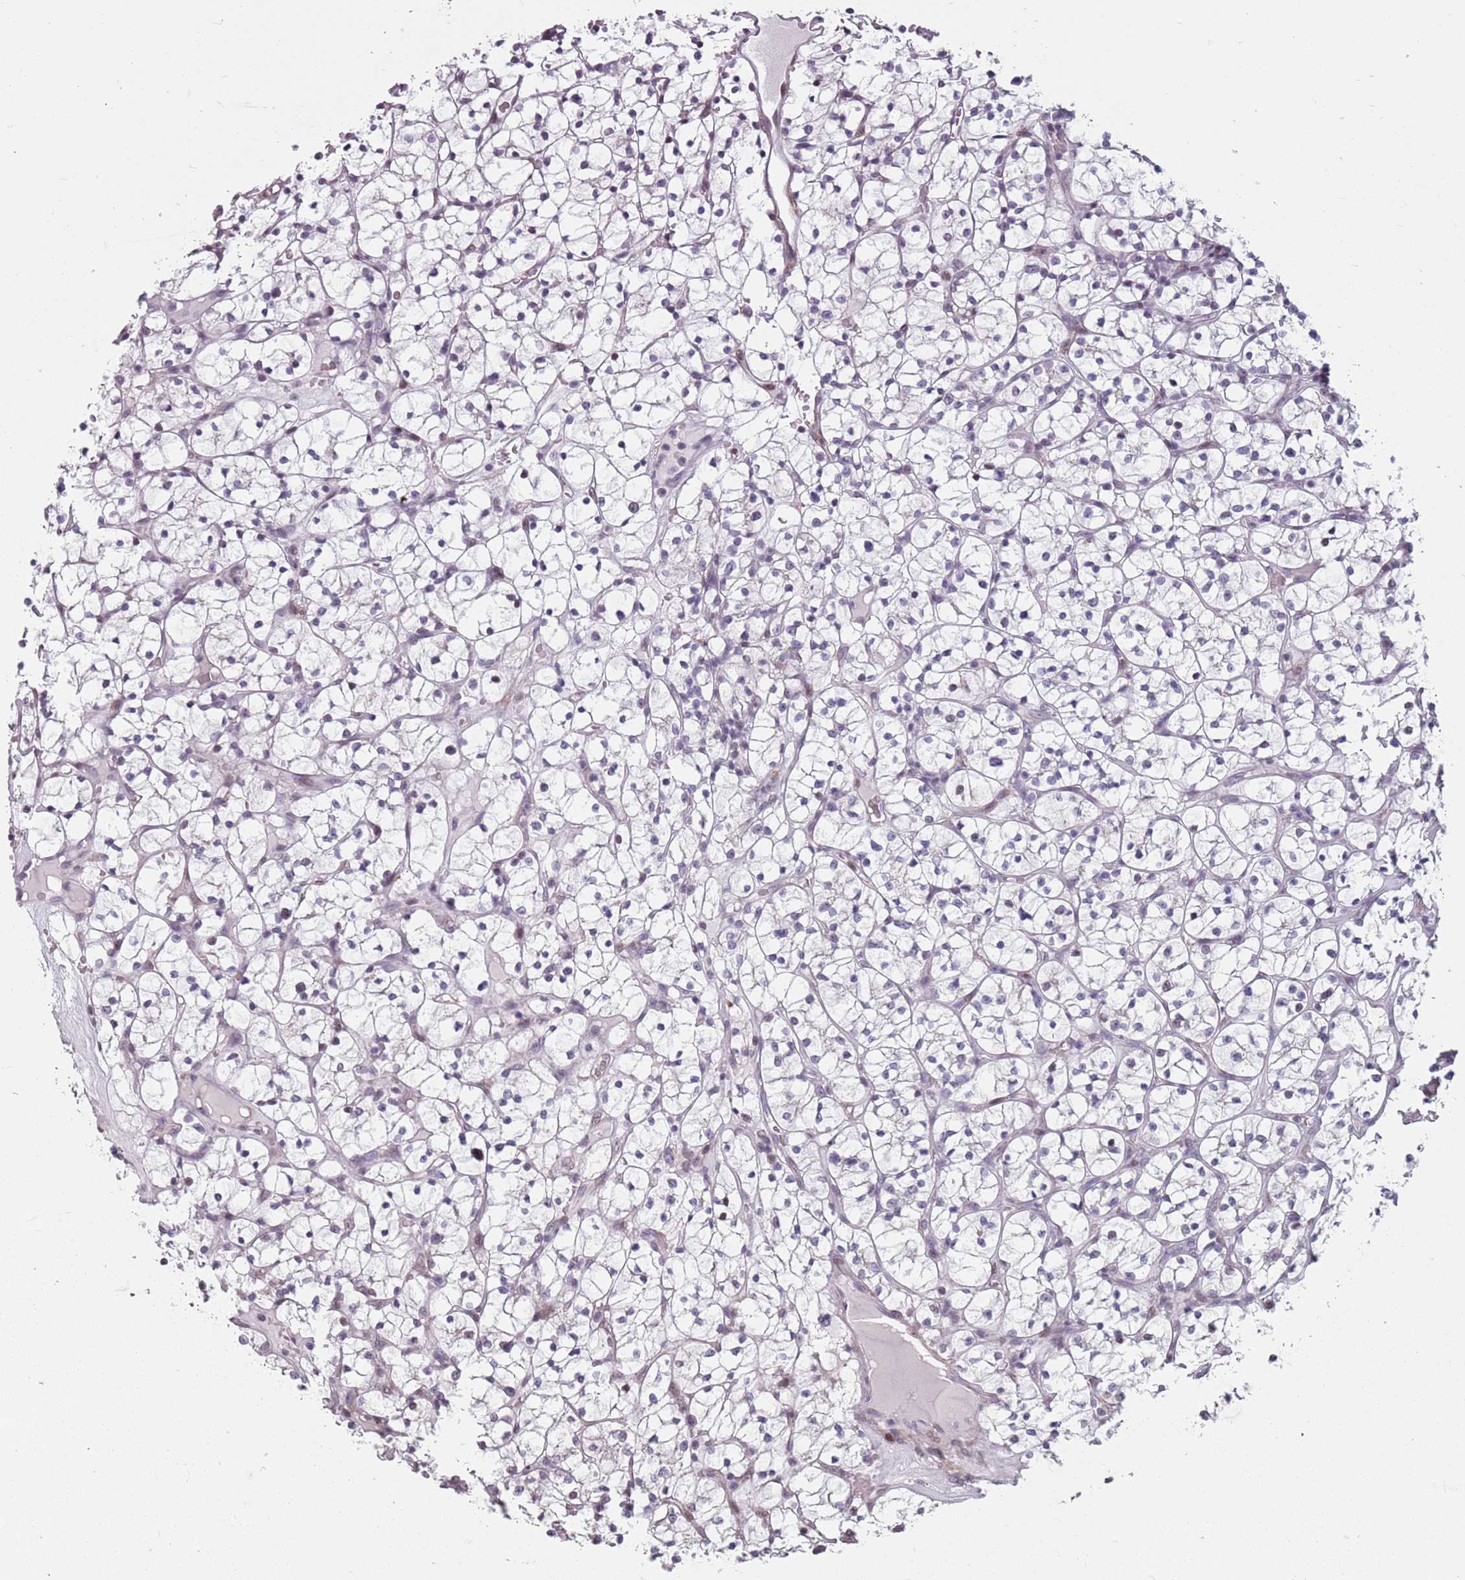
{"staining": {"intensity": "negative", "quantity": "none", "location": "none"}, "tissue": "renal cancer", "cell_type": "Tumor cells", "image_type": "cancer", "snomed": [{"axis": "morphology", "description": "Adenocarcinoma, NOS"}, {"axis": "topography", "description": "Kidney"}], "caption": "Immunohistochemistry of adenocarcinoma (renal) exhibits no staining in tumor cells. (Immunohistochemistry (ihc), brightfield microscopy, high magnification).", "gene": "TMC4", "patient": {"sex": "female", "age": 64}}